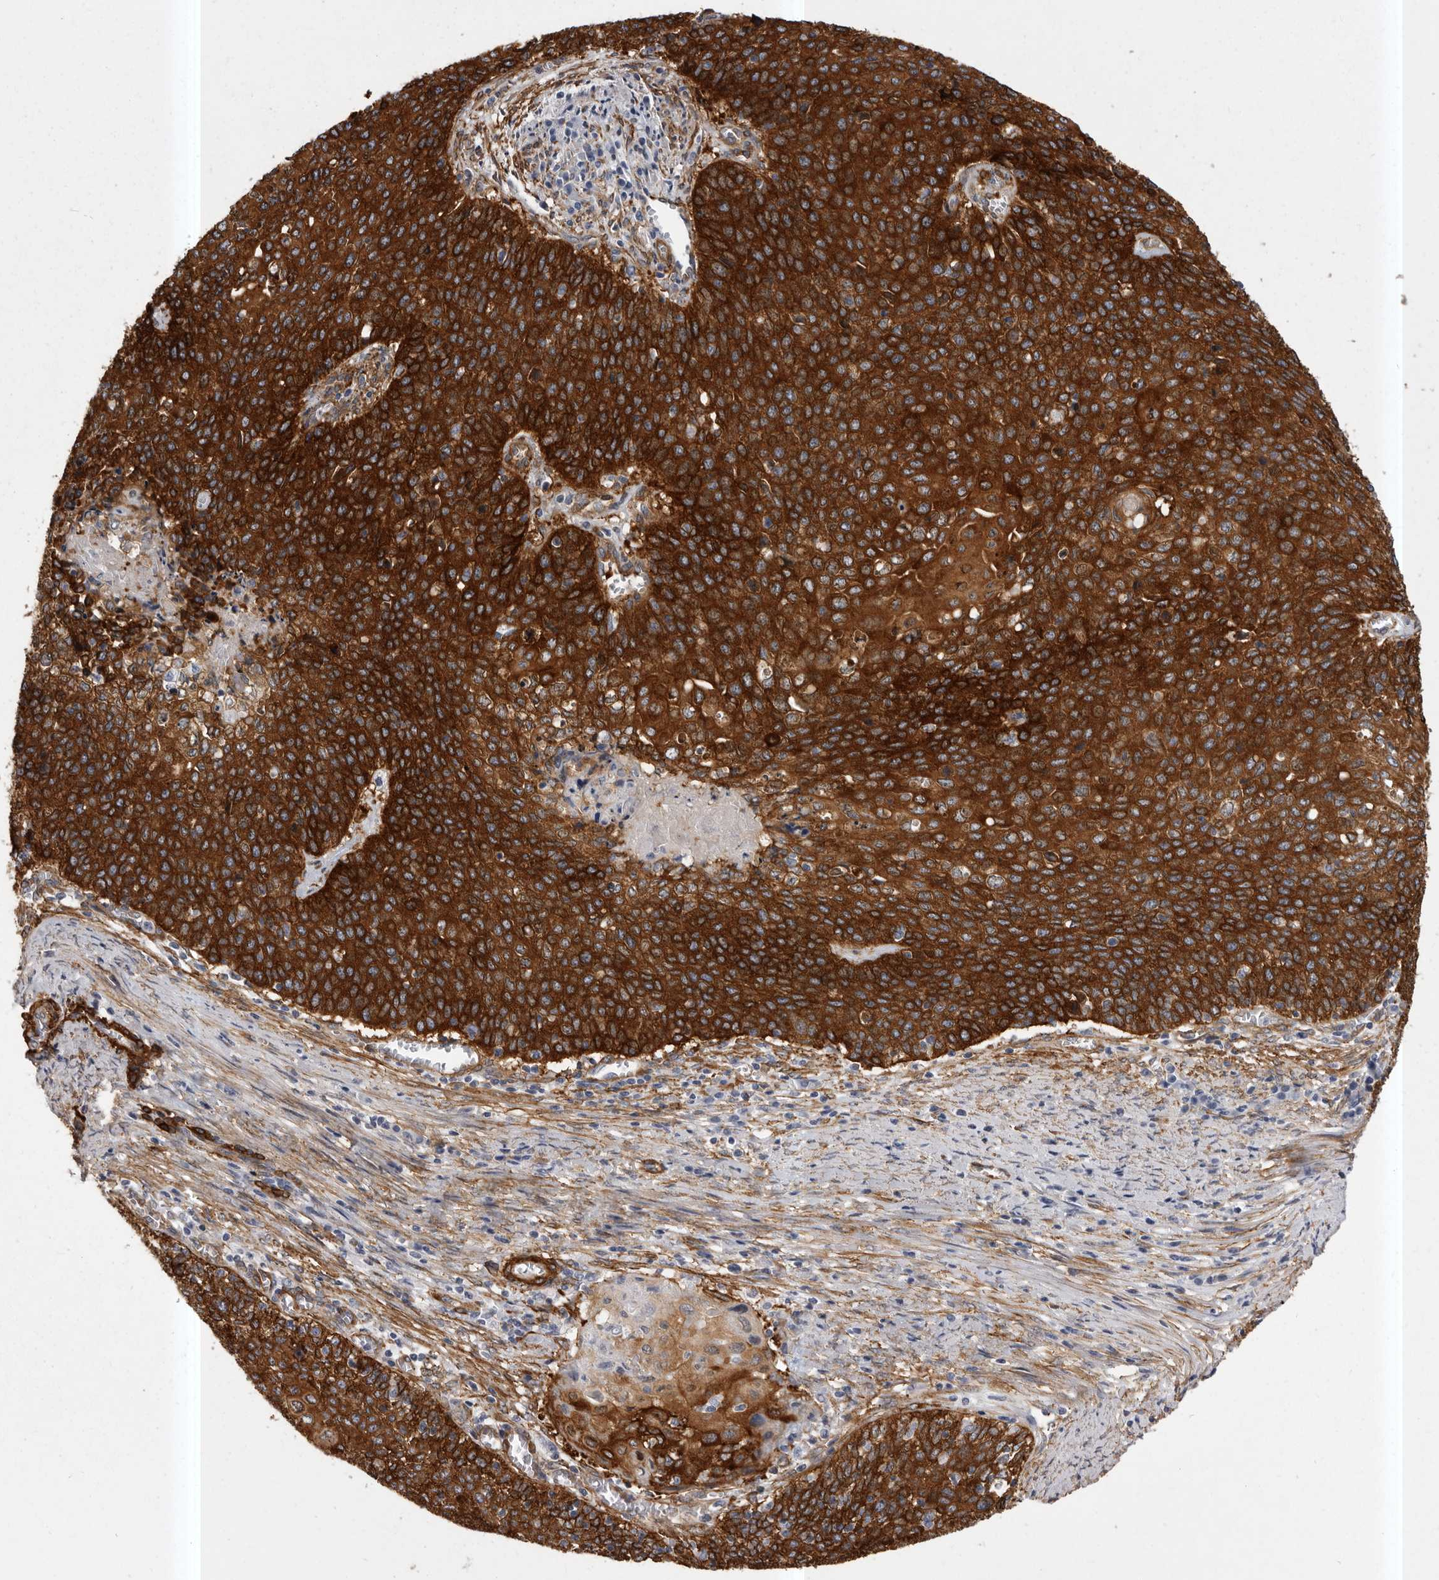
{"staining": {"intensity": "strong", "quantity": ">75%", "location": "cytoplasmic/membranous"}, "tissue": "cervical cancer", "cell_type": "Tumor cells", "image_type": "cancer", "snomed": [{"axis": "morphology", "description": "Squamous cell carcinoma, NOS"}, {"axis": "topography", "description": "Cervix"}], "caption": "Tumor cells display high levels of strong cytoplasmic/membranous positivity in approximately >75% of cells in cervical cancer.", "gene": "ENAH", "patient": {"sex": "female", "age": 39}}